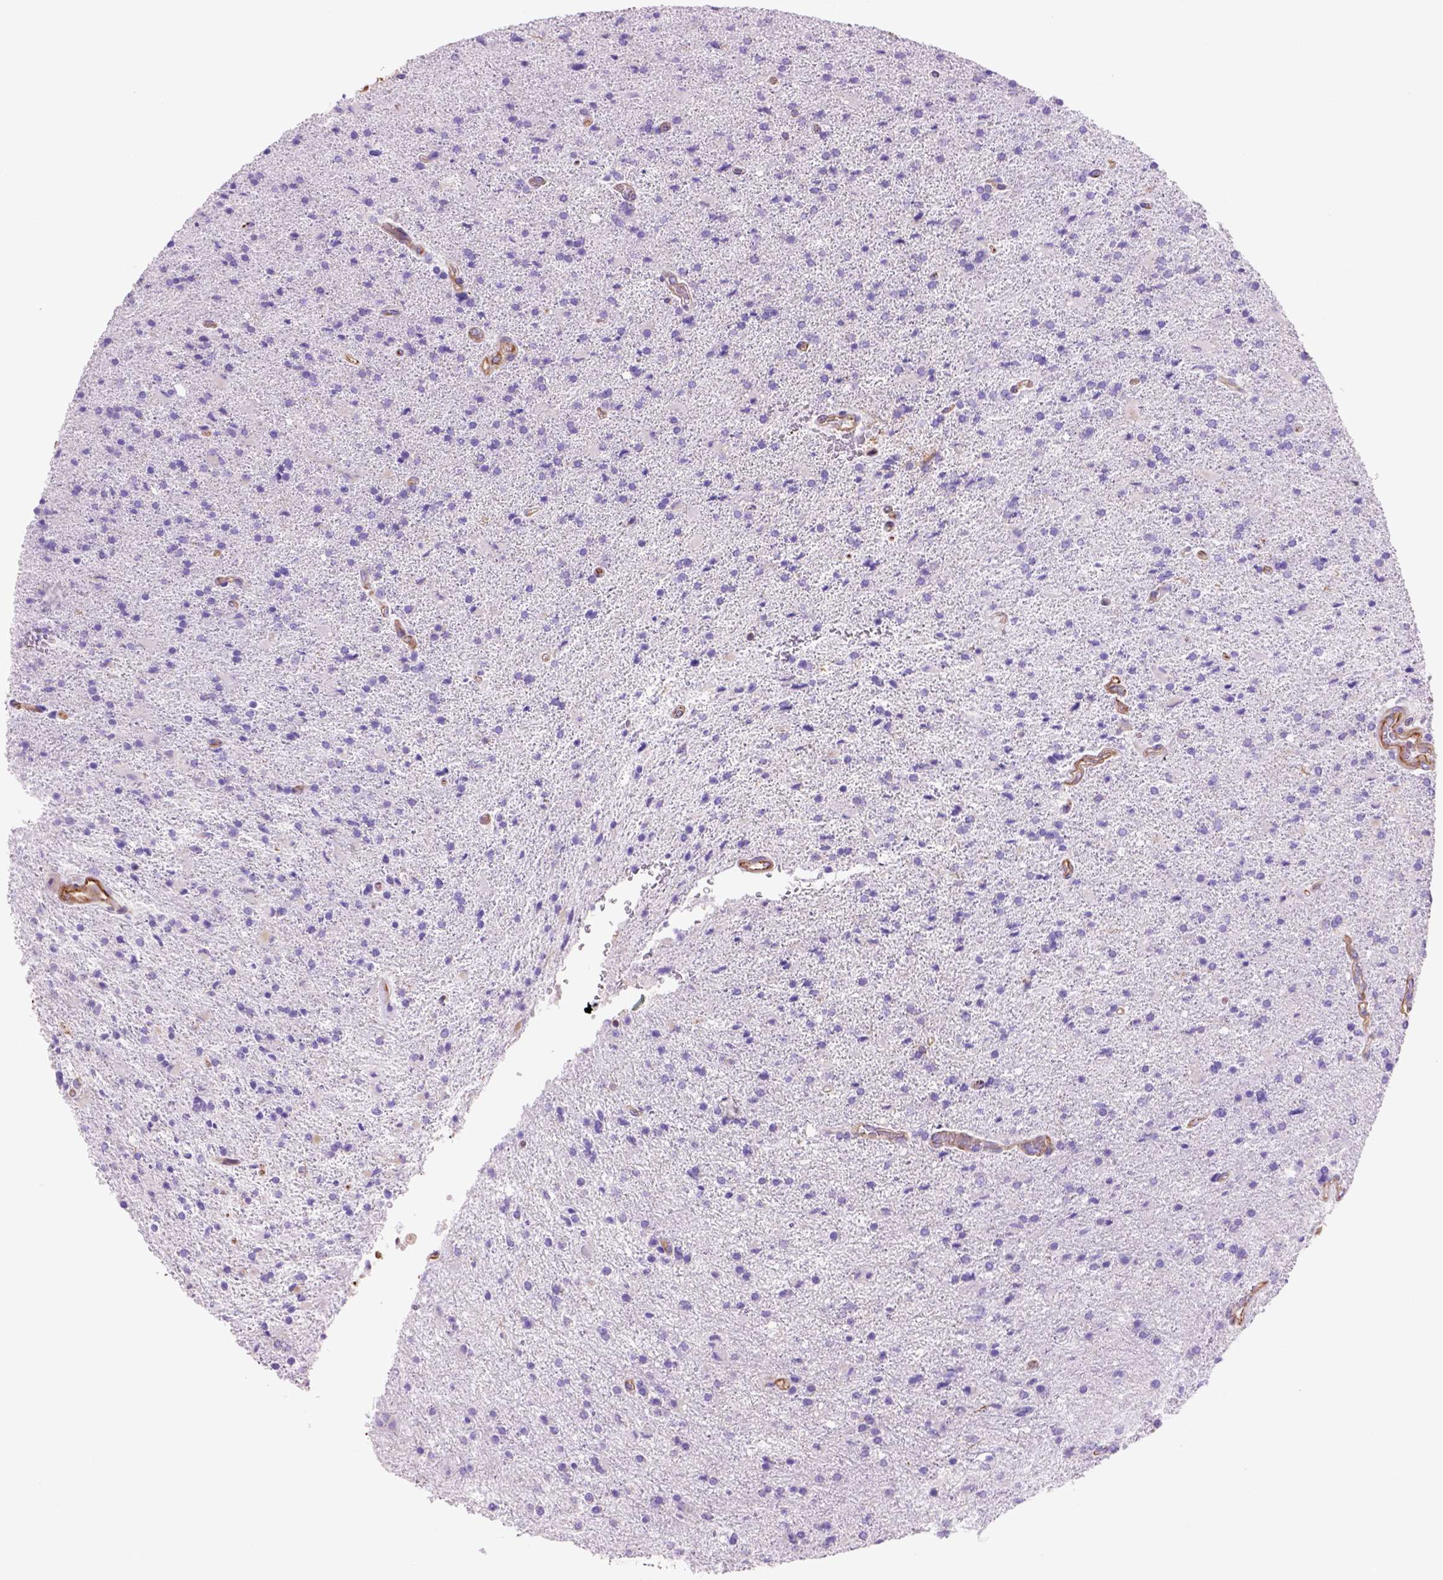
{"staining": {"intensity": "negative", "quantity": "none", "location": "none"}, "tissue": "glioma", "cell_type": "Tumor cells", "image_type": "cancer", "snomed": [{"axis": "morphology", "description": "Glioma, malignant, High grade"}, {"axis": "topography", "description": "Cerebral cortex"}], "caption": "Glioma stained for a protein using IHC exhibits no positivity tumor cells.", "gene": "ZZZ3", "patient": {"sex": "male", "age": 70}}